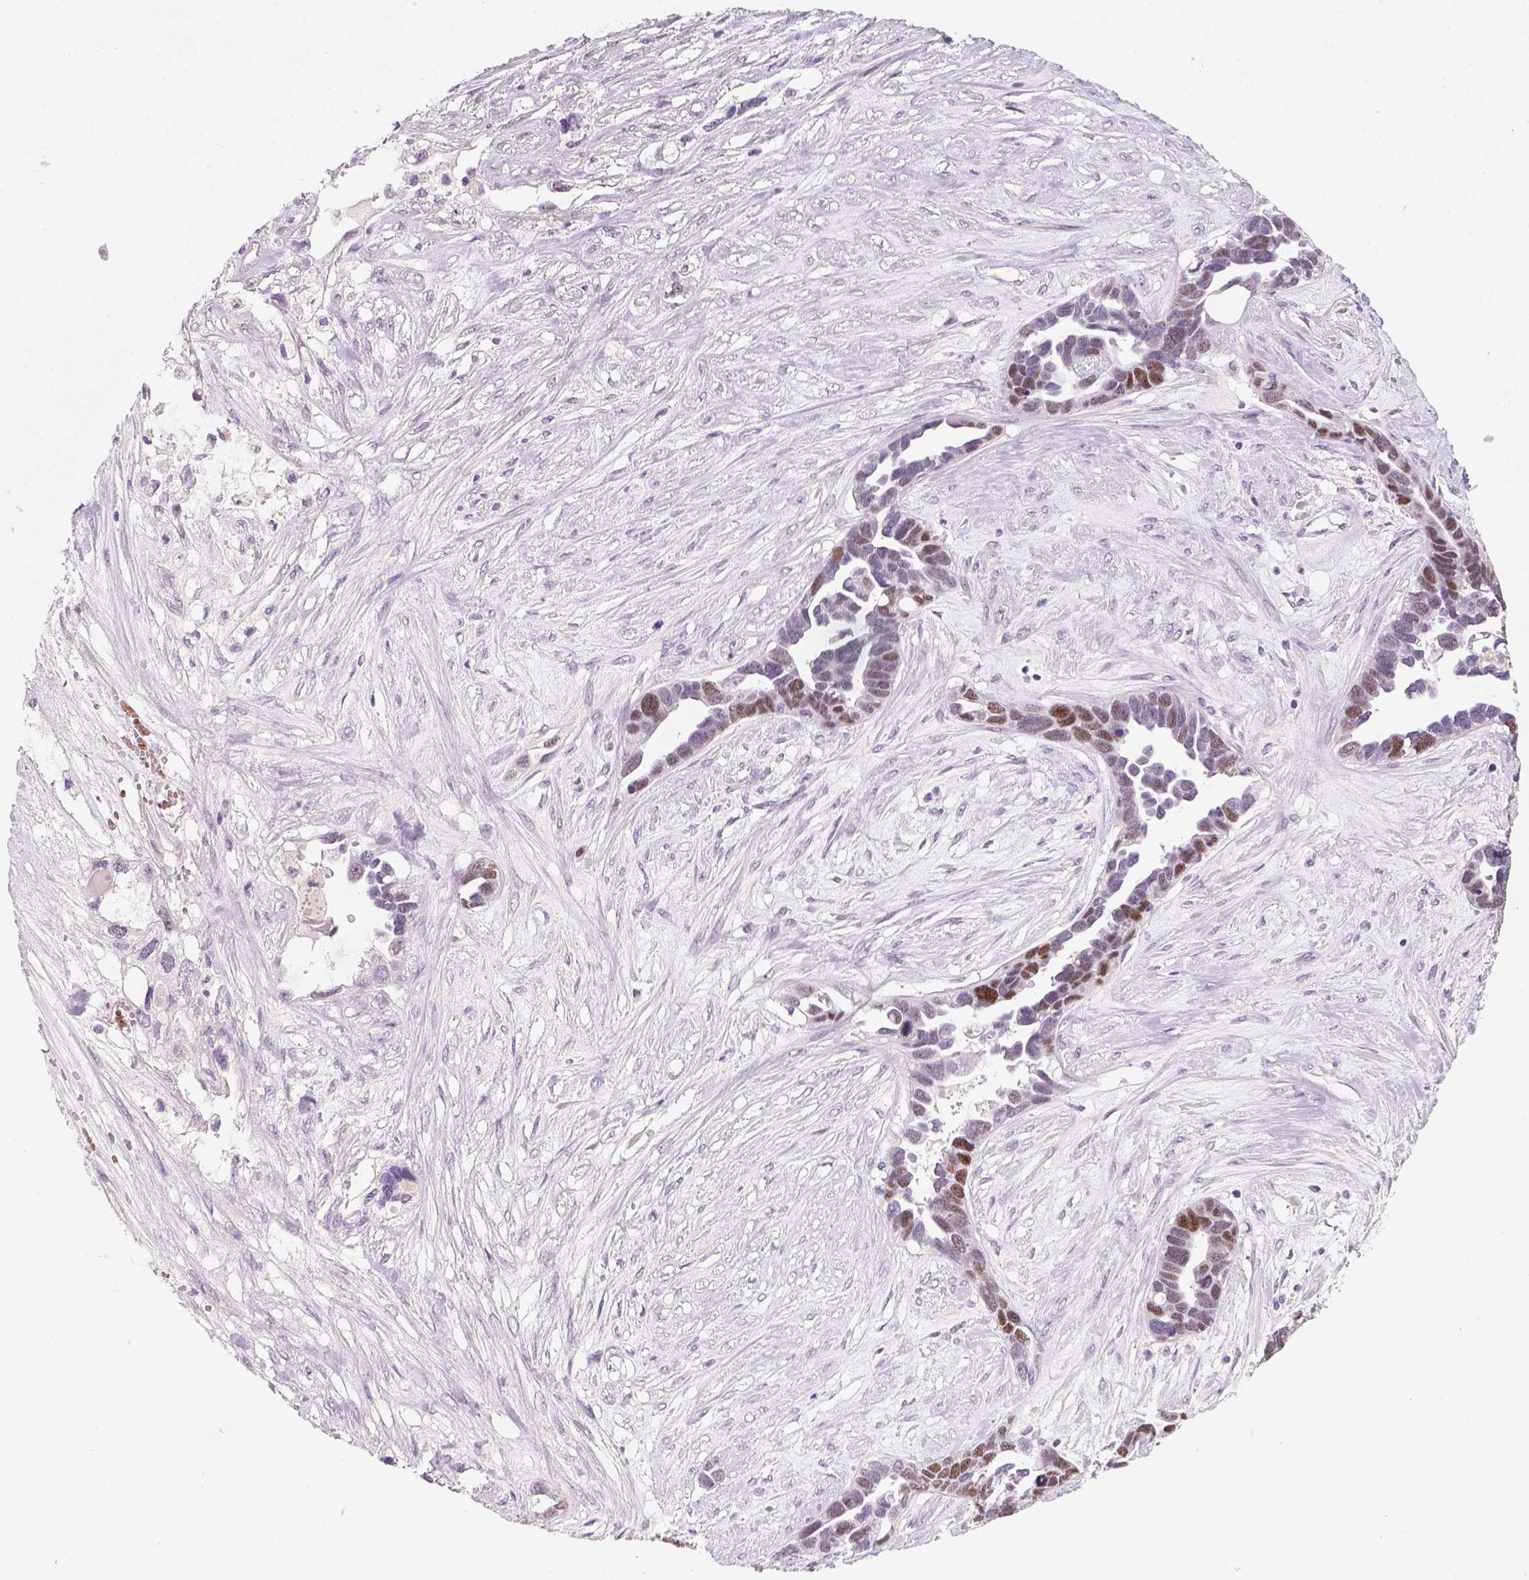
{"staining": {"intensity": "moderate", "quantity": "25%-75%", "location": "nuclear"}, "tissue": "ovarian cancer", "cell_type": "Tumor cells", "image_type": "cancer", "snomed": [{"axis": "morphology", "description": "Cystadenocarcinoma, serous, NOS"}, {"axis": "topography", "description": "Ovary"}], "caption": "Tumor cells display moderate nuclear staining in about 25%-75% of cells in ovarian cancer (serous cystadenocarcinoma).", "gene": "ZMAT4", "patient": {"sex": "female", "age": 54}}